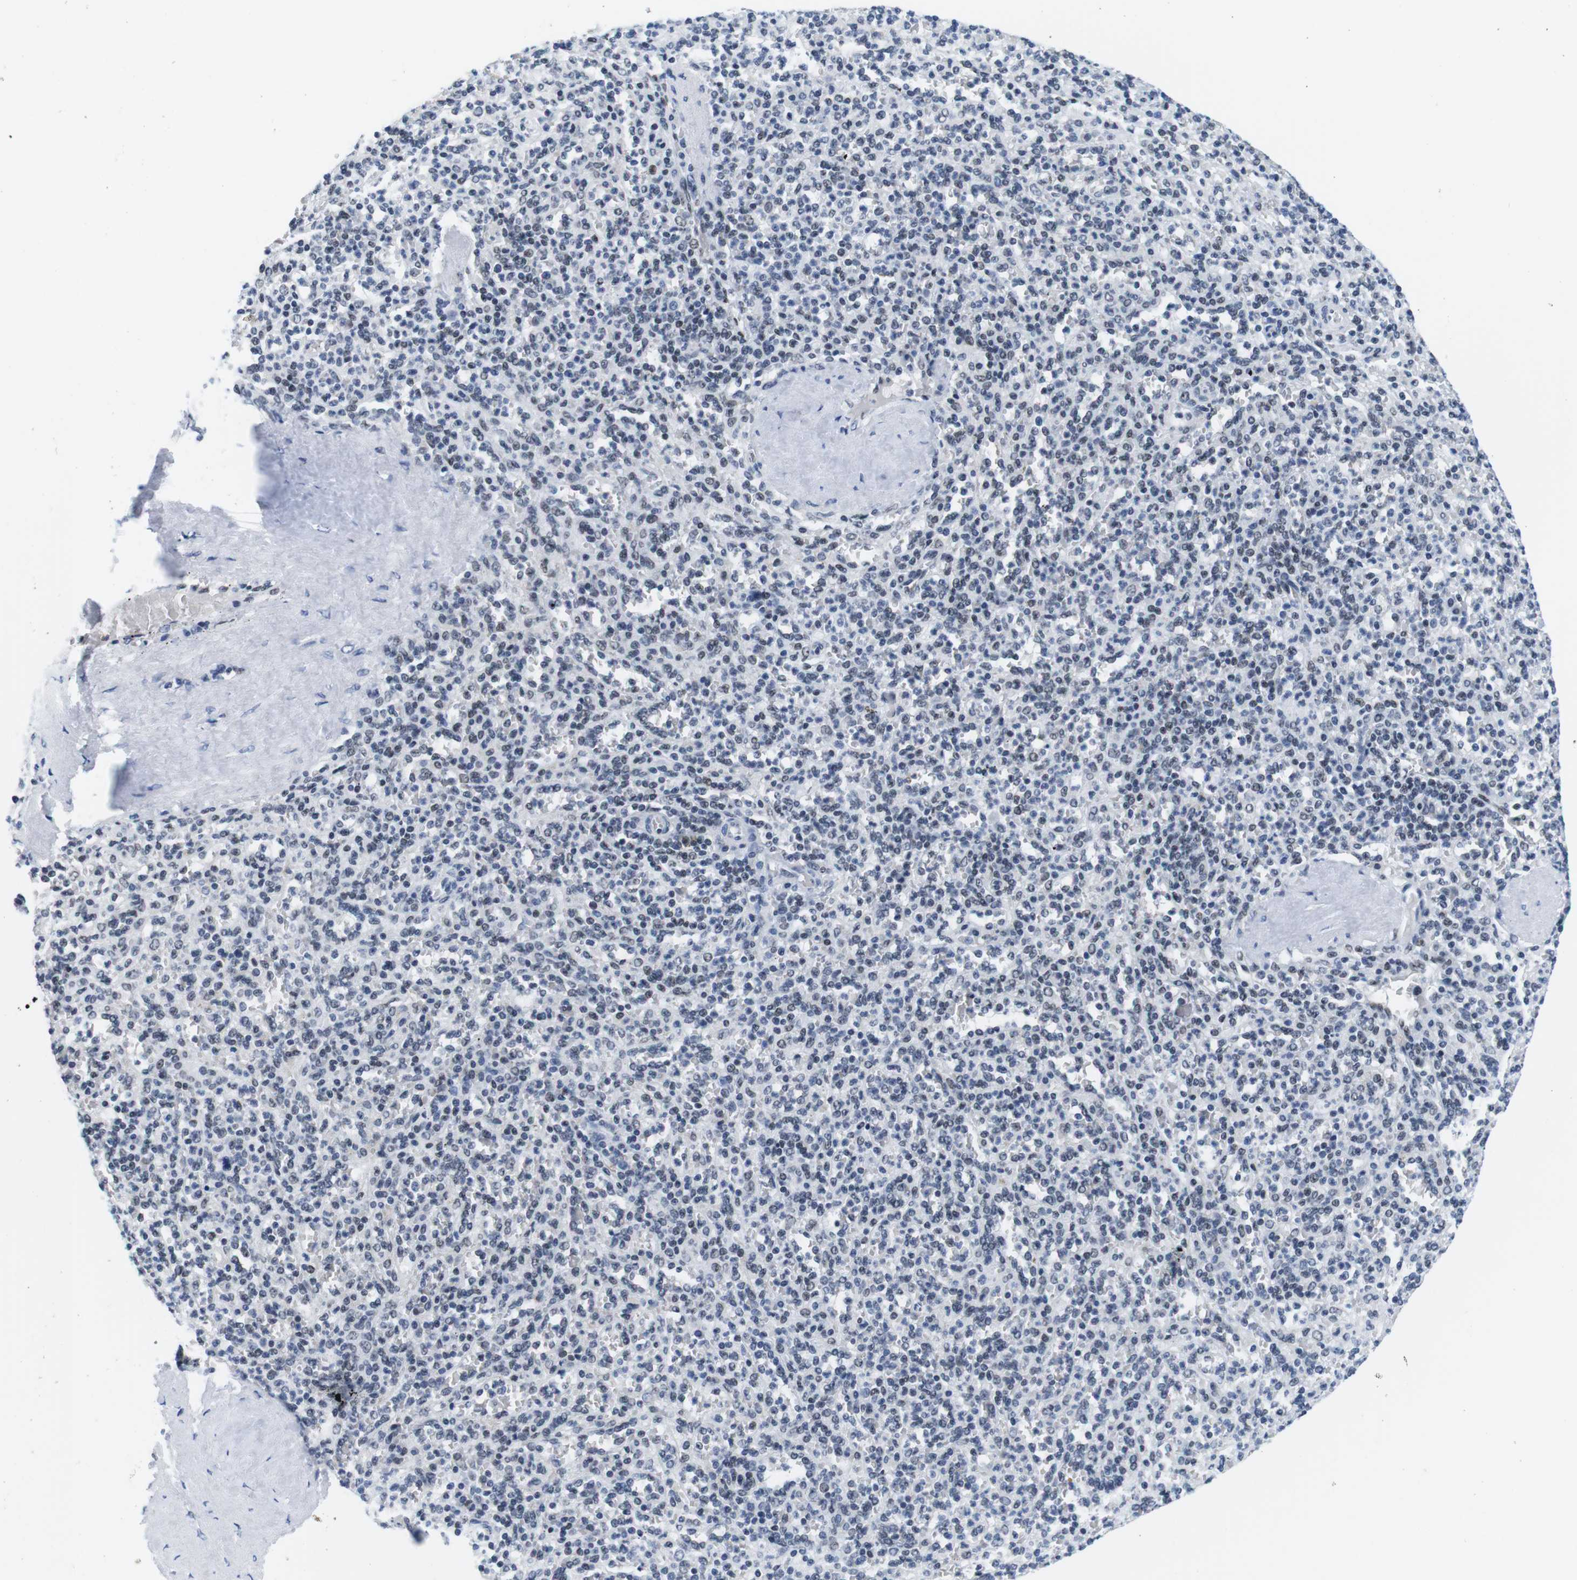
{"staining": {"intensity": "negative", "quantity": "none", "location": "none"}, "tissue": "spleen", "cell_type": "Cells in red pulp", "image_type": "normal", "snomed": [{"axis": "morphology", "description": "Normal tissue, NOS"}, {"axis": "topography", "description": "Spleen"}], "caption": "Immunohistochemical staining of unremarkable spleen demonstrates no significant staining in cells in red pulp.", "gene": "IFI16", "patient": {"sex": "male", "age": 36}}